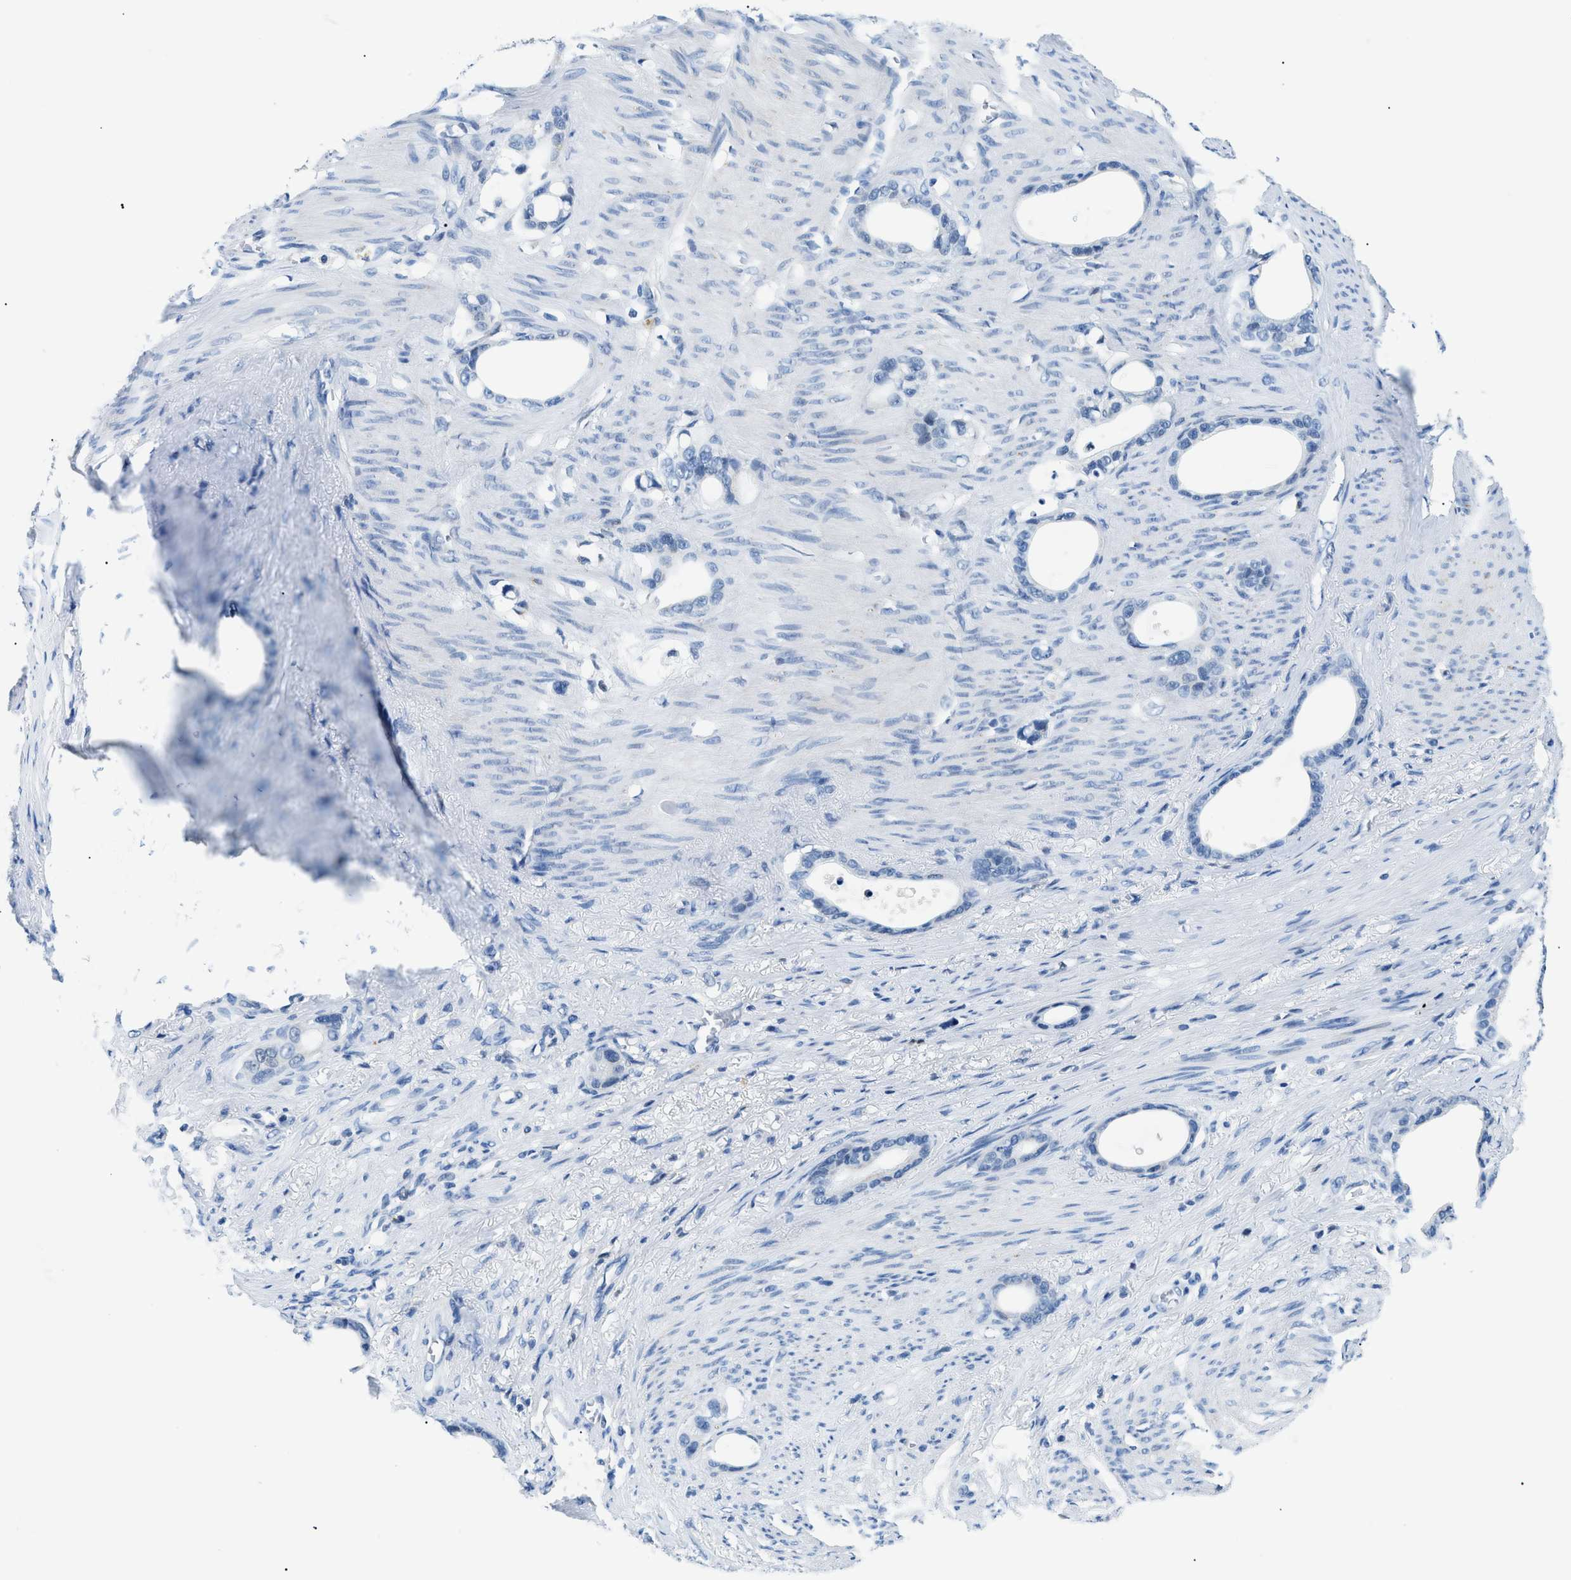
{"staining": {"intensity": "weak", "quantity": "<25%", "location": "nuclear"}, "tissue": "stomach cancer", "cell_type": "Tumor cells", "image_type": "cancer", "snomed": [{"axis": "morphology", "description": "Adenocarcinoma, NOS"}, {"axis": "topography", "description": "Stomach"}], "caption": "There is no significant positivity in tumor cells of stomach adenocarcinoma.", "gene": "SMARCC1", "patient": {"sex": "female", "age": 75}}